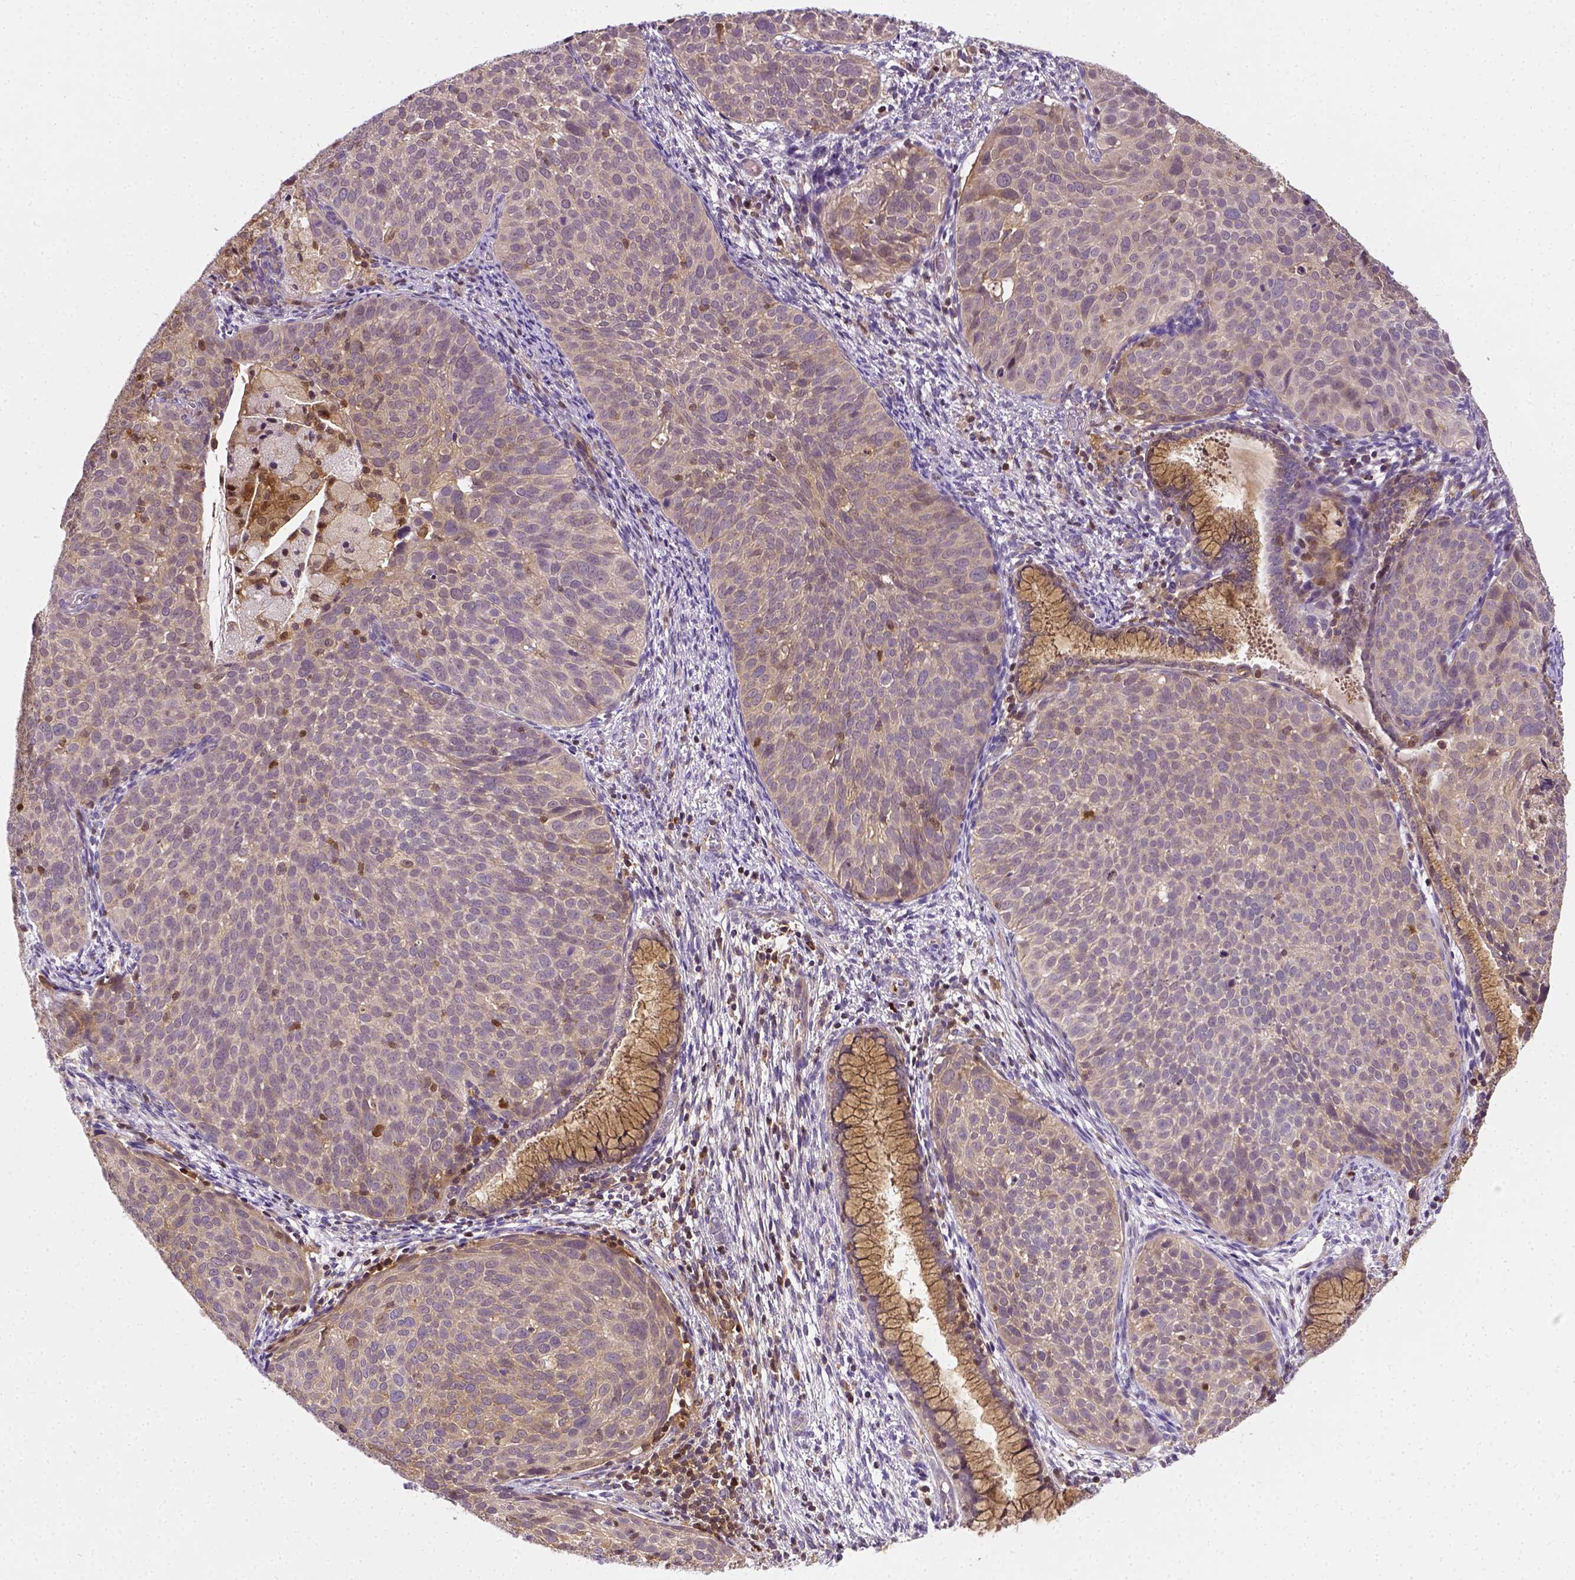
{"staining": {"intensity": "negative", "quantity": "none", "location": "none"}, "tissue": "cervical cancer", "cell_type": "Tumor cells", "image_type": "cancer", "snomed": [{"axis": "morphology", "description": "Squamous cell carcinoma, NOS"}, {"axis": "topography", "description": "Cervix"}], "caption": "Tumor cells are negative for protein expression in human cervical cancer.", "gene": "MATK", "patient": {"sex": "female", "age": 39}}